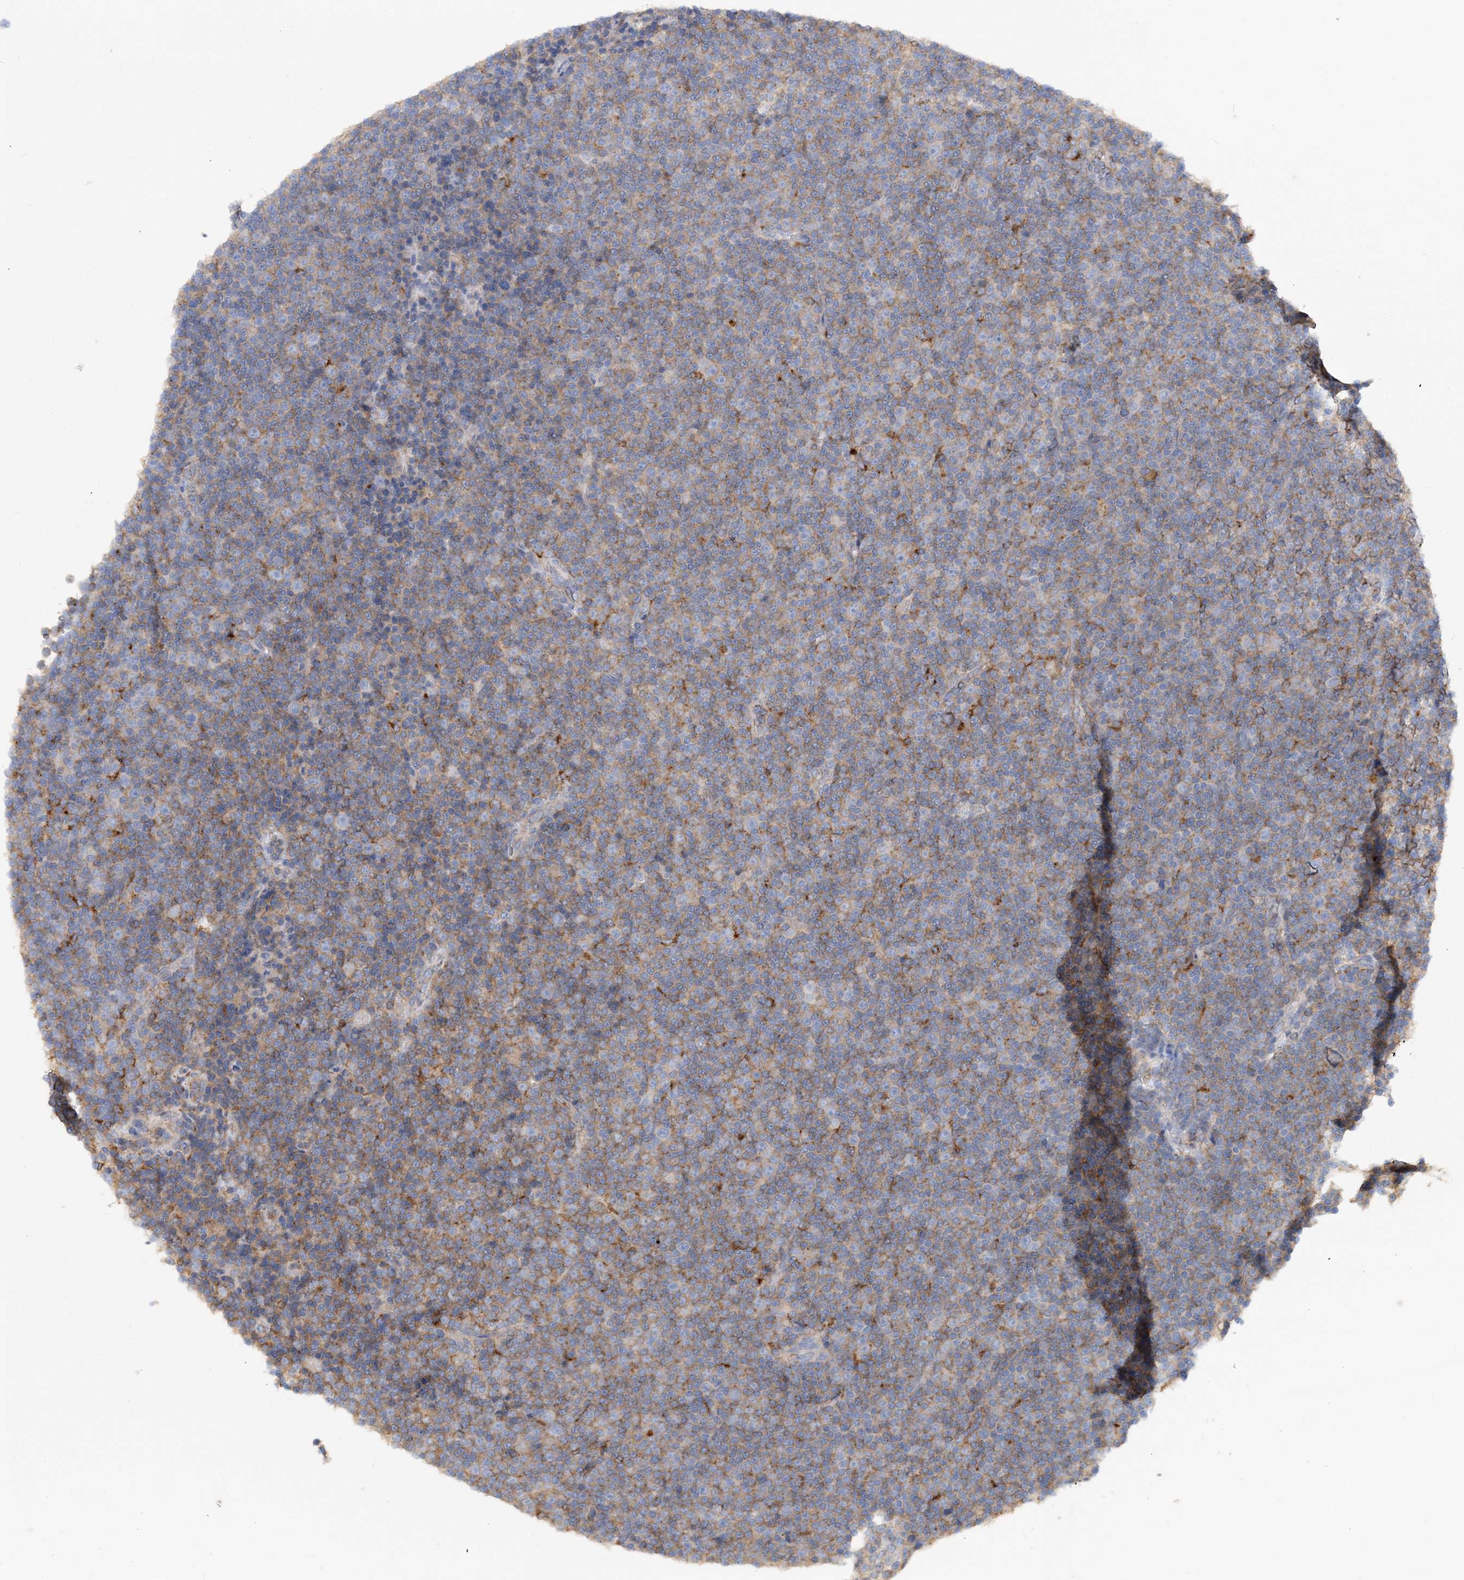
{"staining": {"intensity": "moderate", "quantity": "<25%", "location": "cytoplasmic/membranous"}, "tissue": "lymphoma", "cell_type": "Tumor cells", "image_type": "cancer", "snomed": [{"axis": "morphology", "description": "Malignant lymphoma, non-Hodgkin's type, Low grade"}, {"axis": "topography", "description": "Lymph node"}], "caption": "Immunohistochemistry (DAB) staining of human lymphoma demonstrates moderate cytoplasmic/membranous protein positivity in about <25% of tumor cells. (brown staining indicates protein expression, while blue staining denotes nuclei).", "gene": "GRINA", "patient": {"sex": "female", "age": 67}}